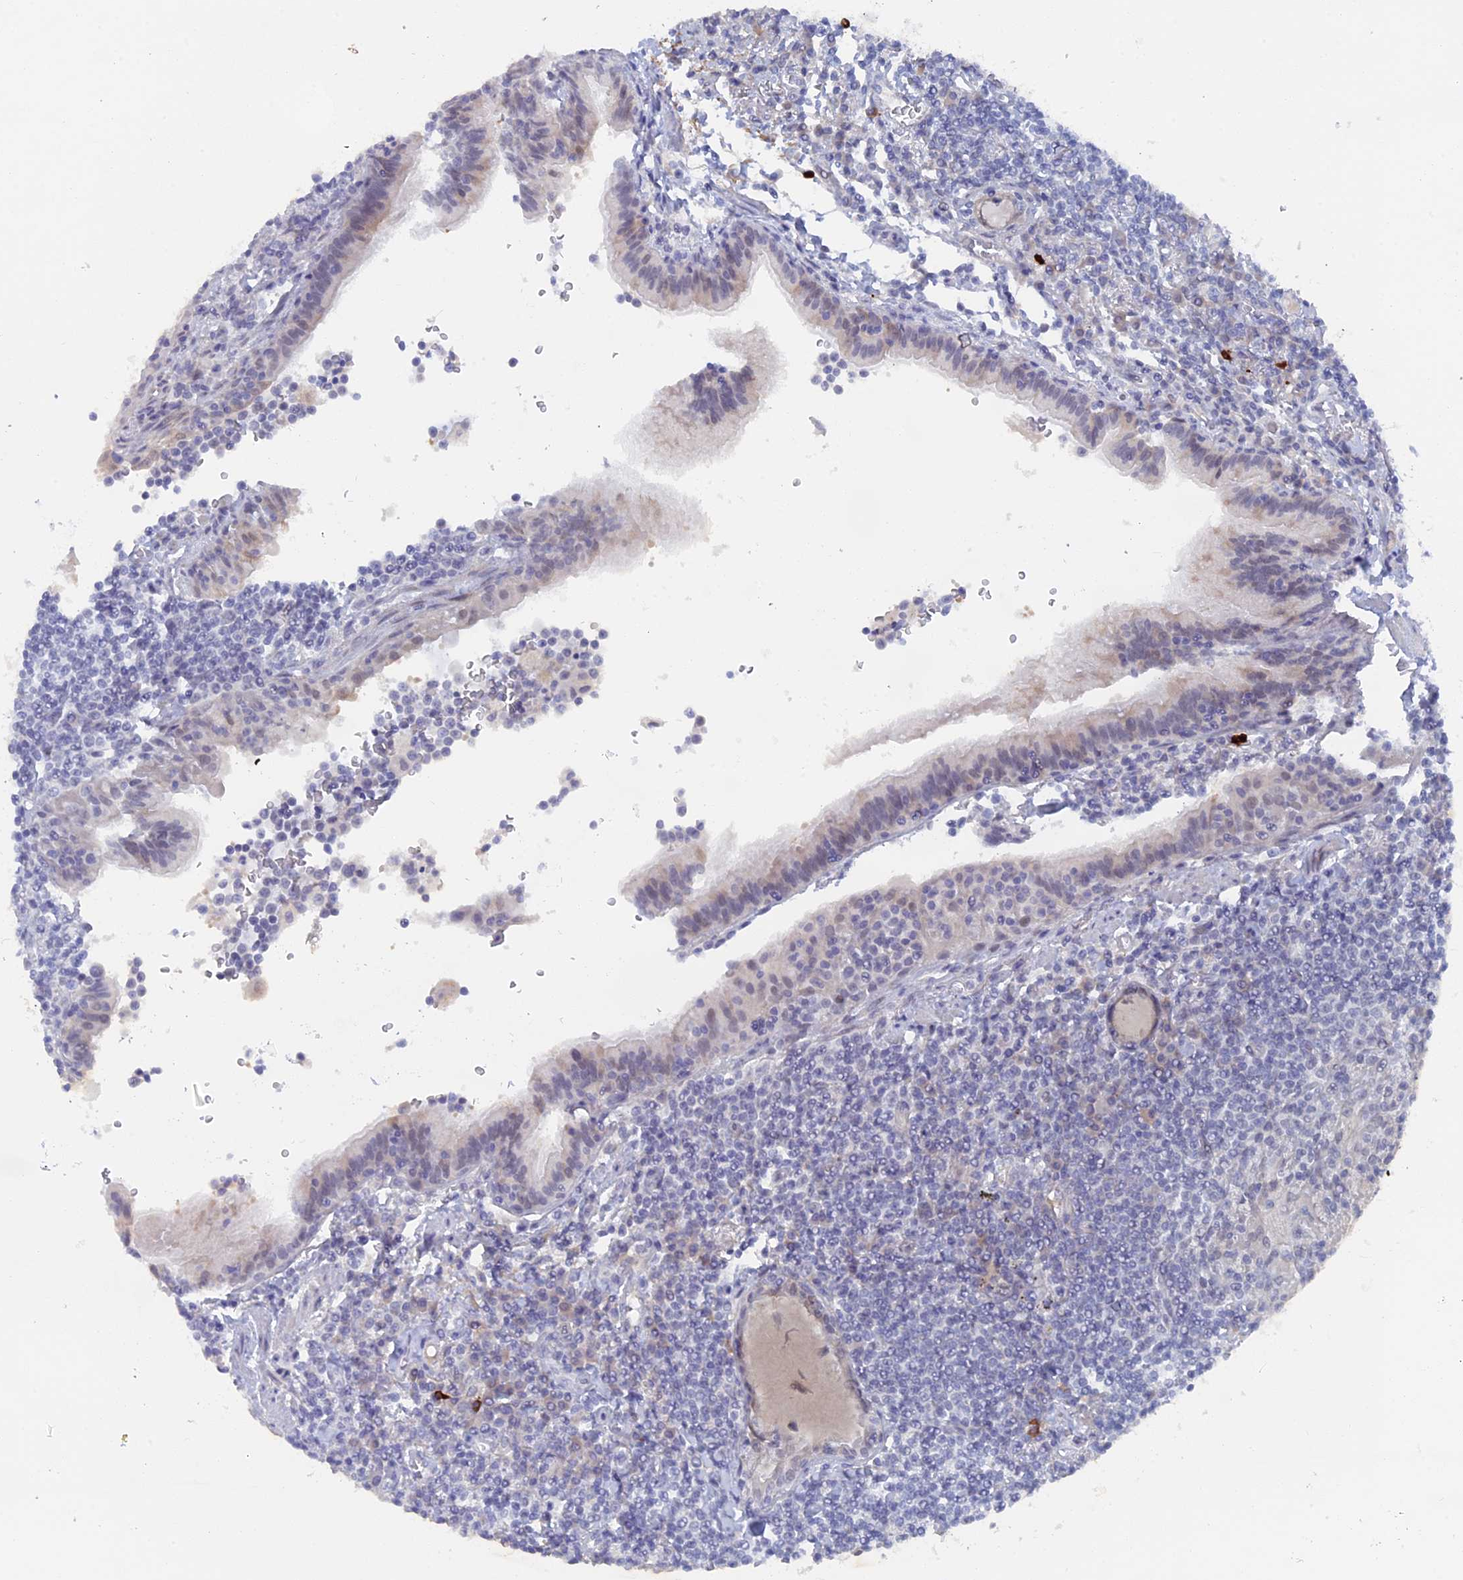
{"staining": {"intensity": "negative", "quantity": "none", "location": "none"}, "tissue": "lymphoma", "cell_type": "Tumor cells", "image_type": "cancer", "snomed": [{"axis": "morphology", "description": "Malignant lymphoma, non-Hodgkin's type, Low grade"}, {"axis": "topography", "description": "Lung"}], "caption": "Lymphoma was stained to show a protein in brown. There is no significant expression in tumor cells. (DAB (3,3'-diaminobenzidine) immunohistochemistry (IHC), high magnification).", "gene": "DACT3", "patient": {"sex": "female", "age": 71}}